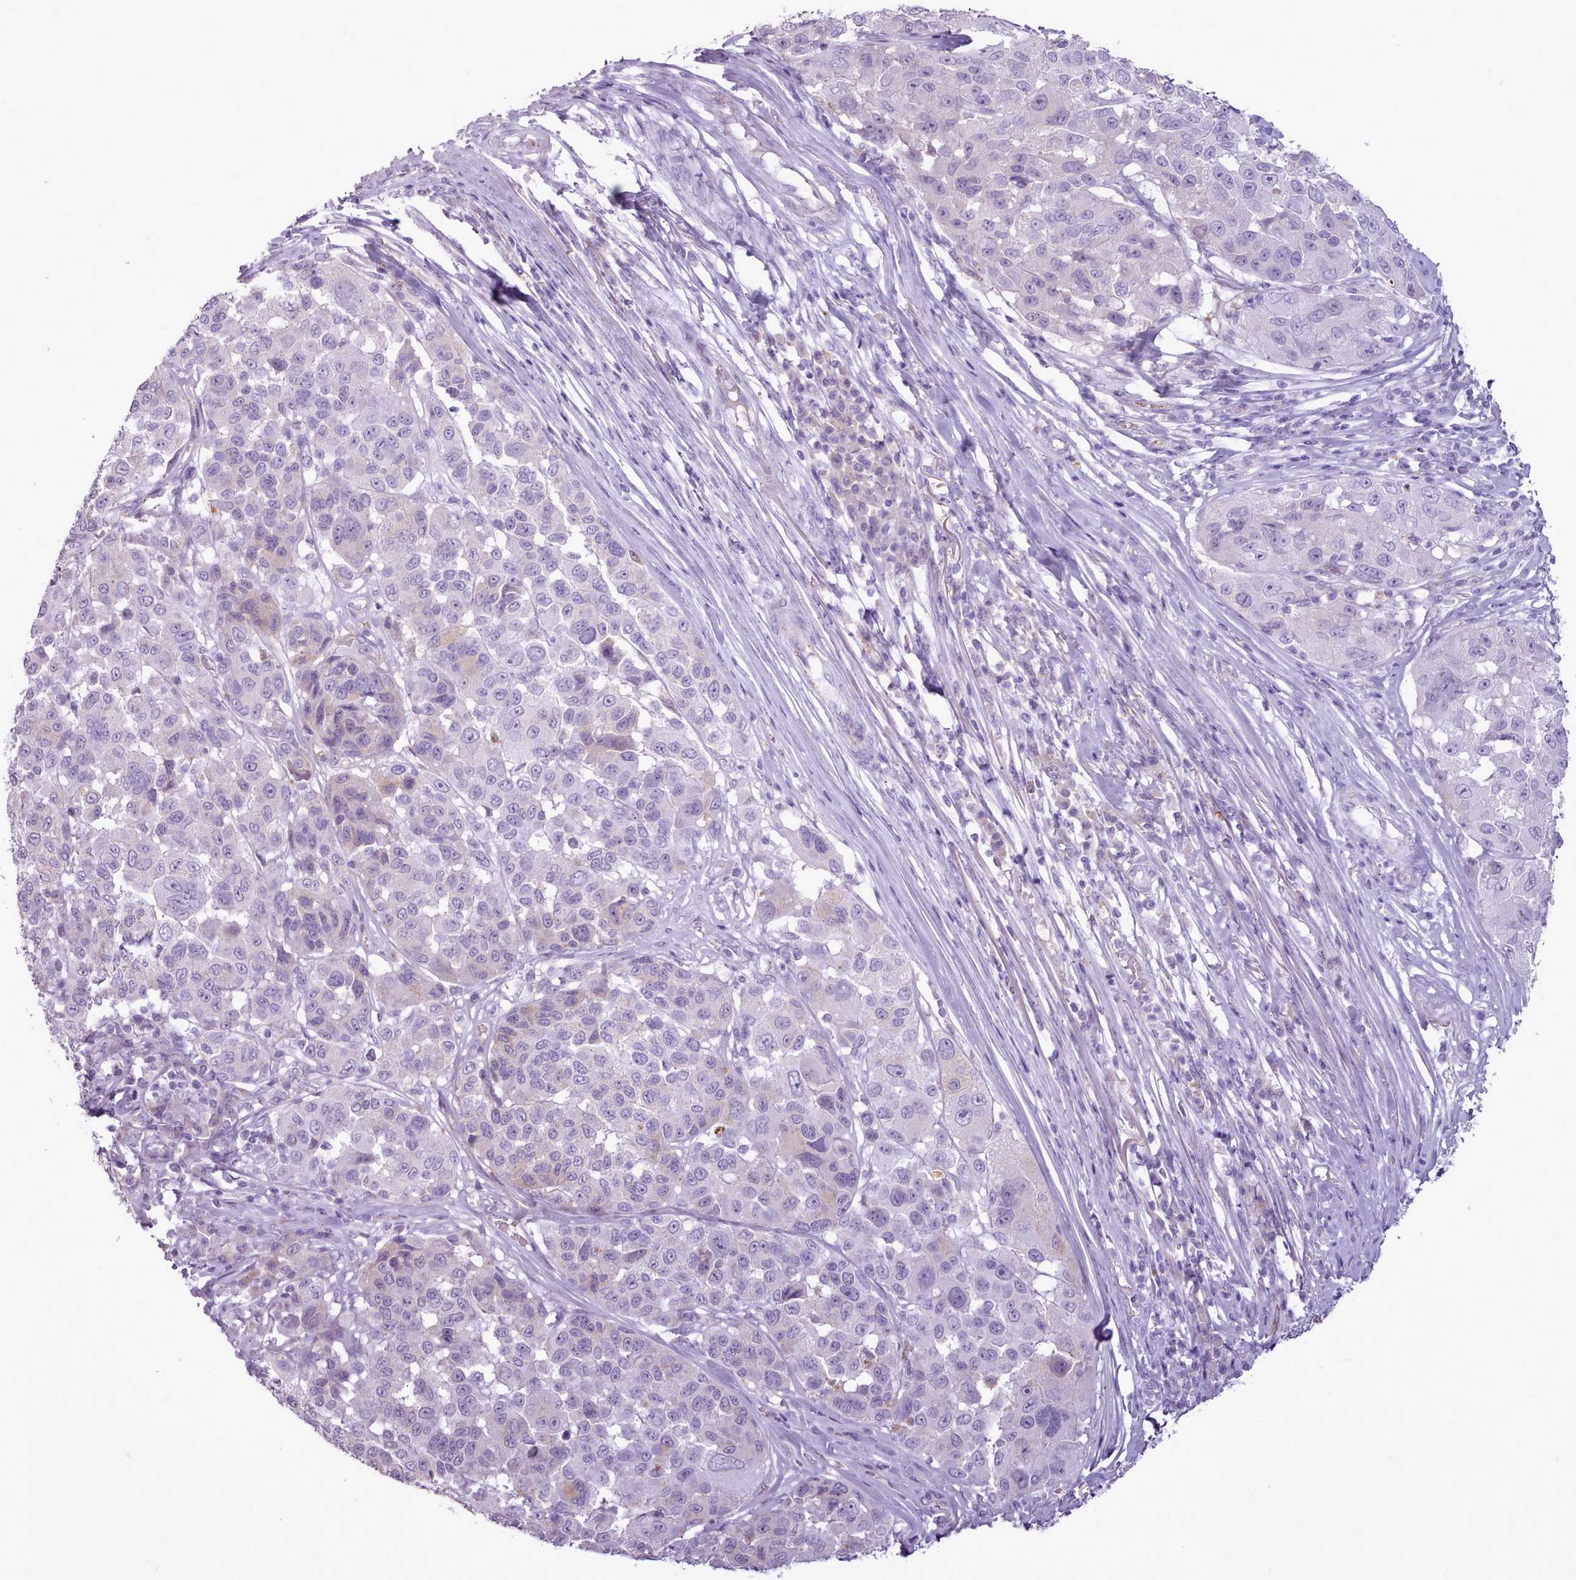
{"staining": {"intensity": "negative", "quantity": "none", "location": "none"}, "tissue": "melanoma", "cell_type": "Tumor cells", "image_type": "cancer", "snomed": [{"axis": "morphology", "description": "Malignant melanoma, NOS"}, {"axis": "topography", "description": "Skin"}], "caption": "DAB immunohistochemical staining of human melanoma exhibits no significant expression in tumor cells.", "gene": "ATRAID", "patient": {"sex": "female", "age": 66}}